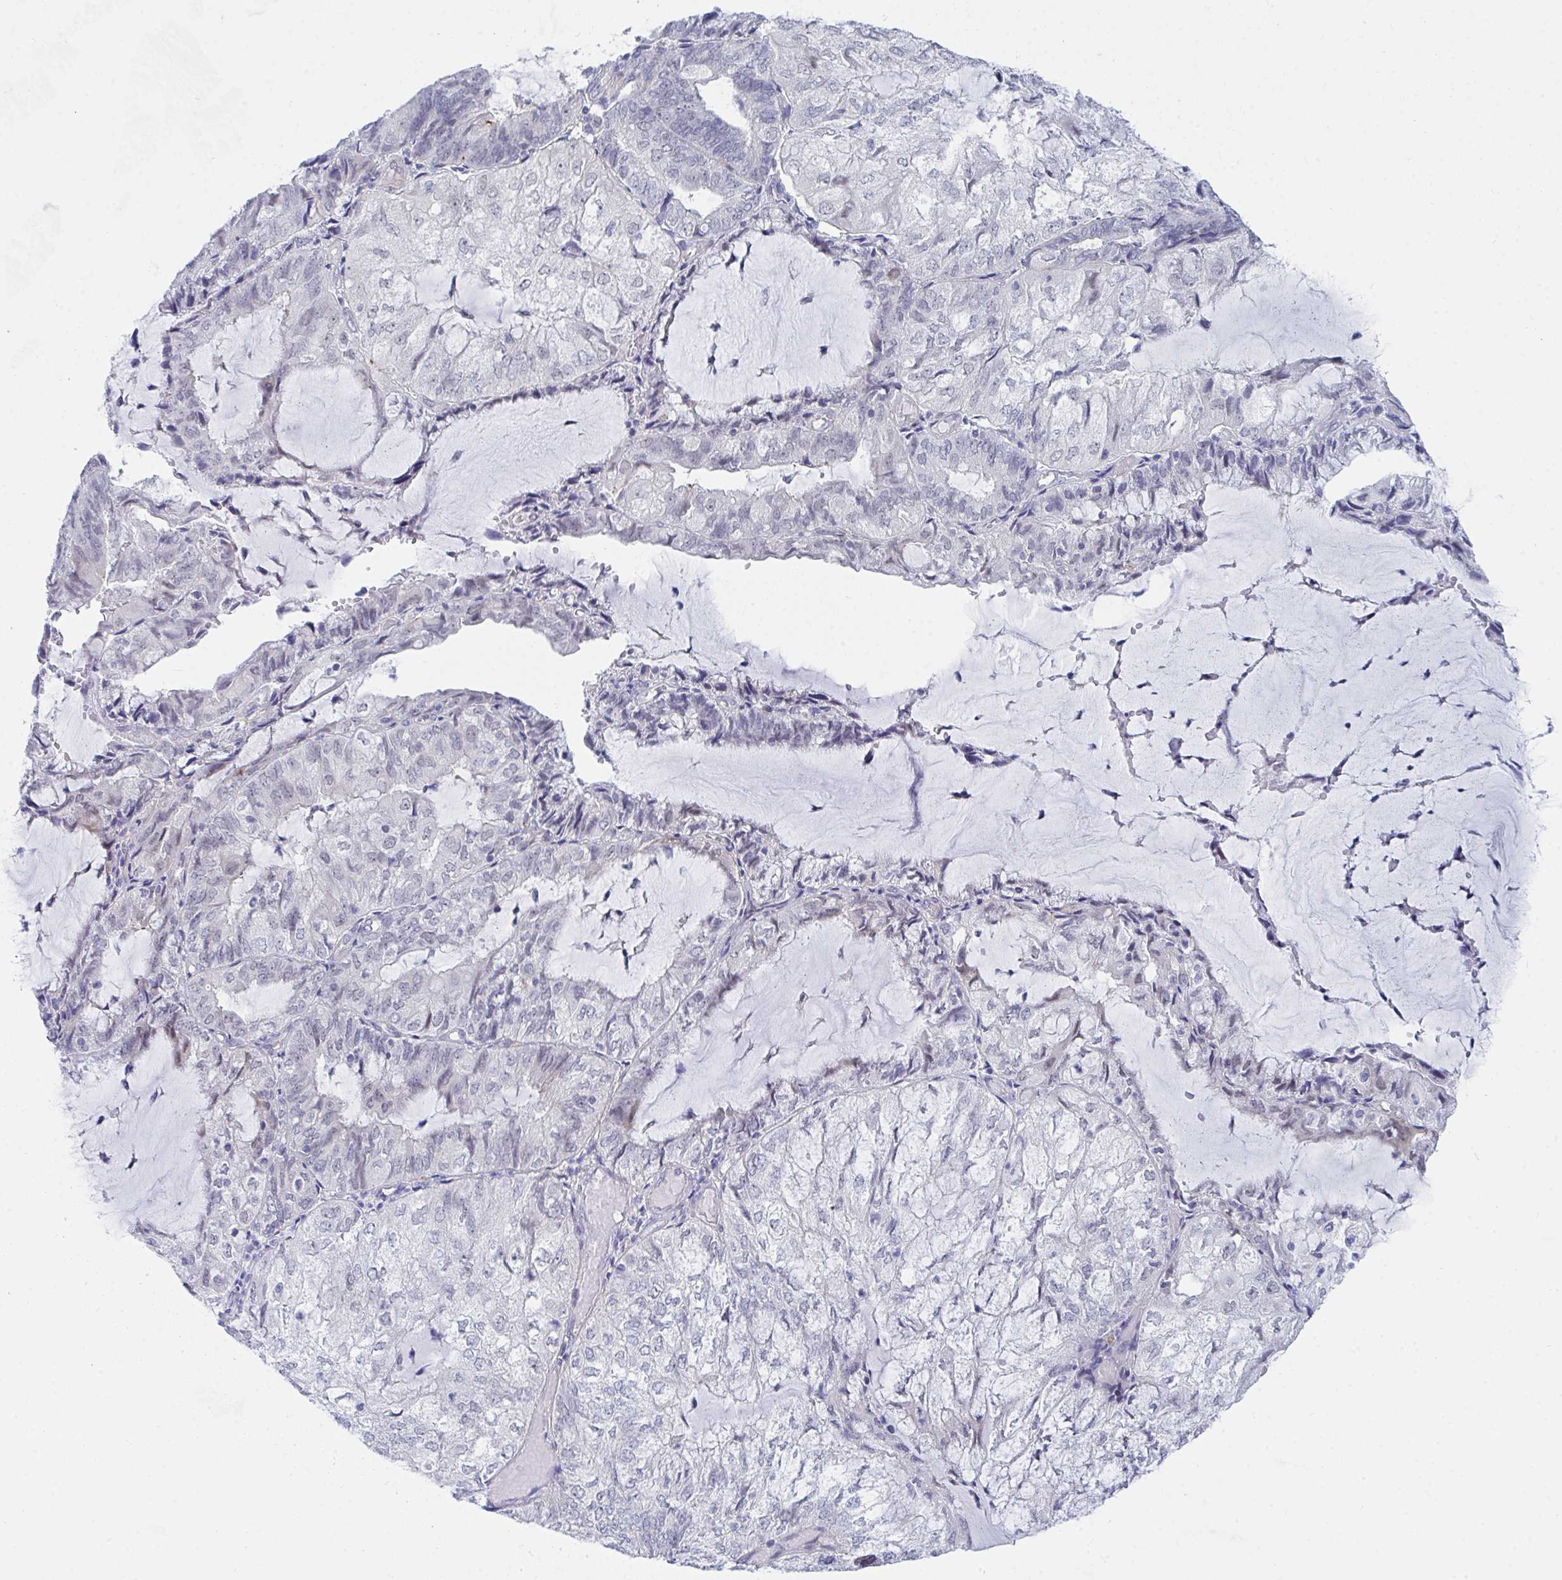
{"staining": {"intensity": "negative", "quantity": "none", "location": "none"}, "tissue": "endometrial cancer", "cell_type": "Tumor cells", "image_type": "cancer", "snomed": [{"axis": "morphology", "description": "Adenocarcinoma, NOS"}, {"axis": "topography", "description": "Endometrium"}], "caption": "A histopathology image of human endometrial cancer is negative for staining in tumor cells.", "gene": "DAOA", "patient": {"sex": "female", "age": 81}}